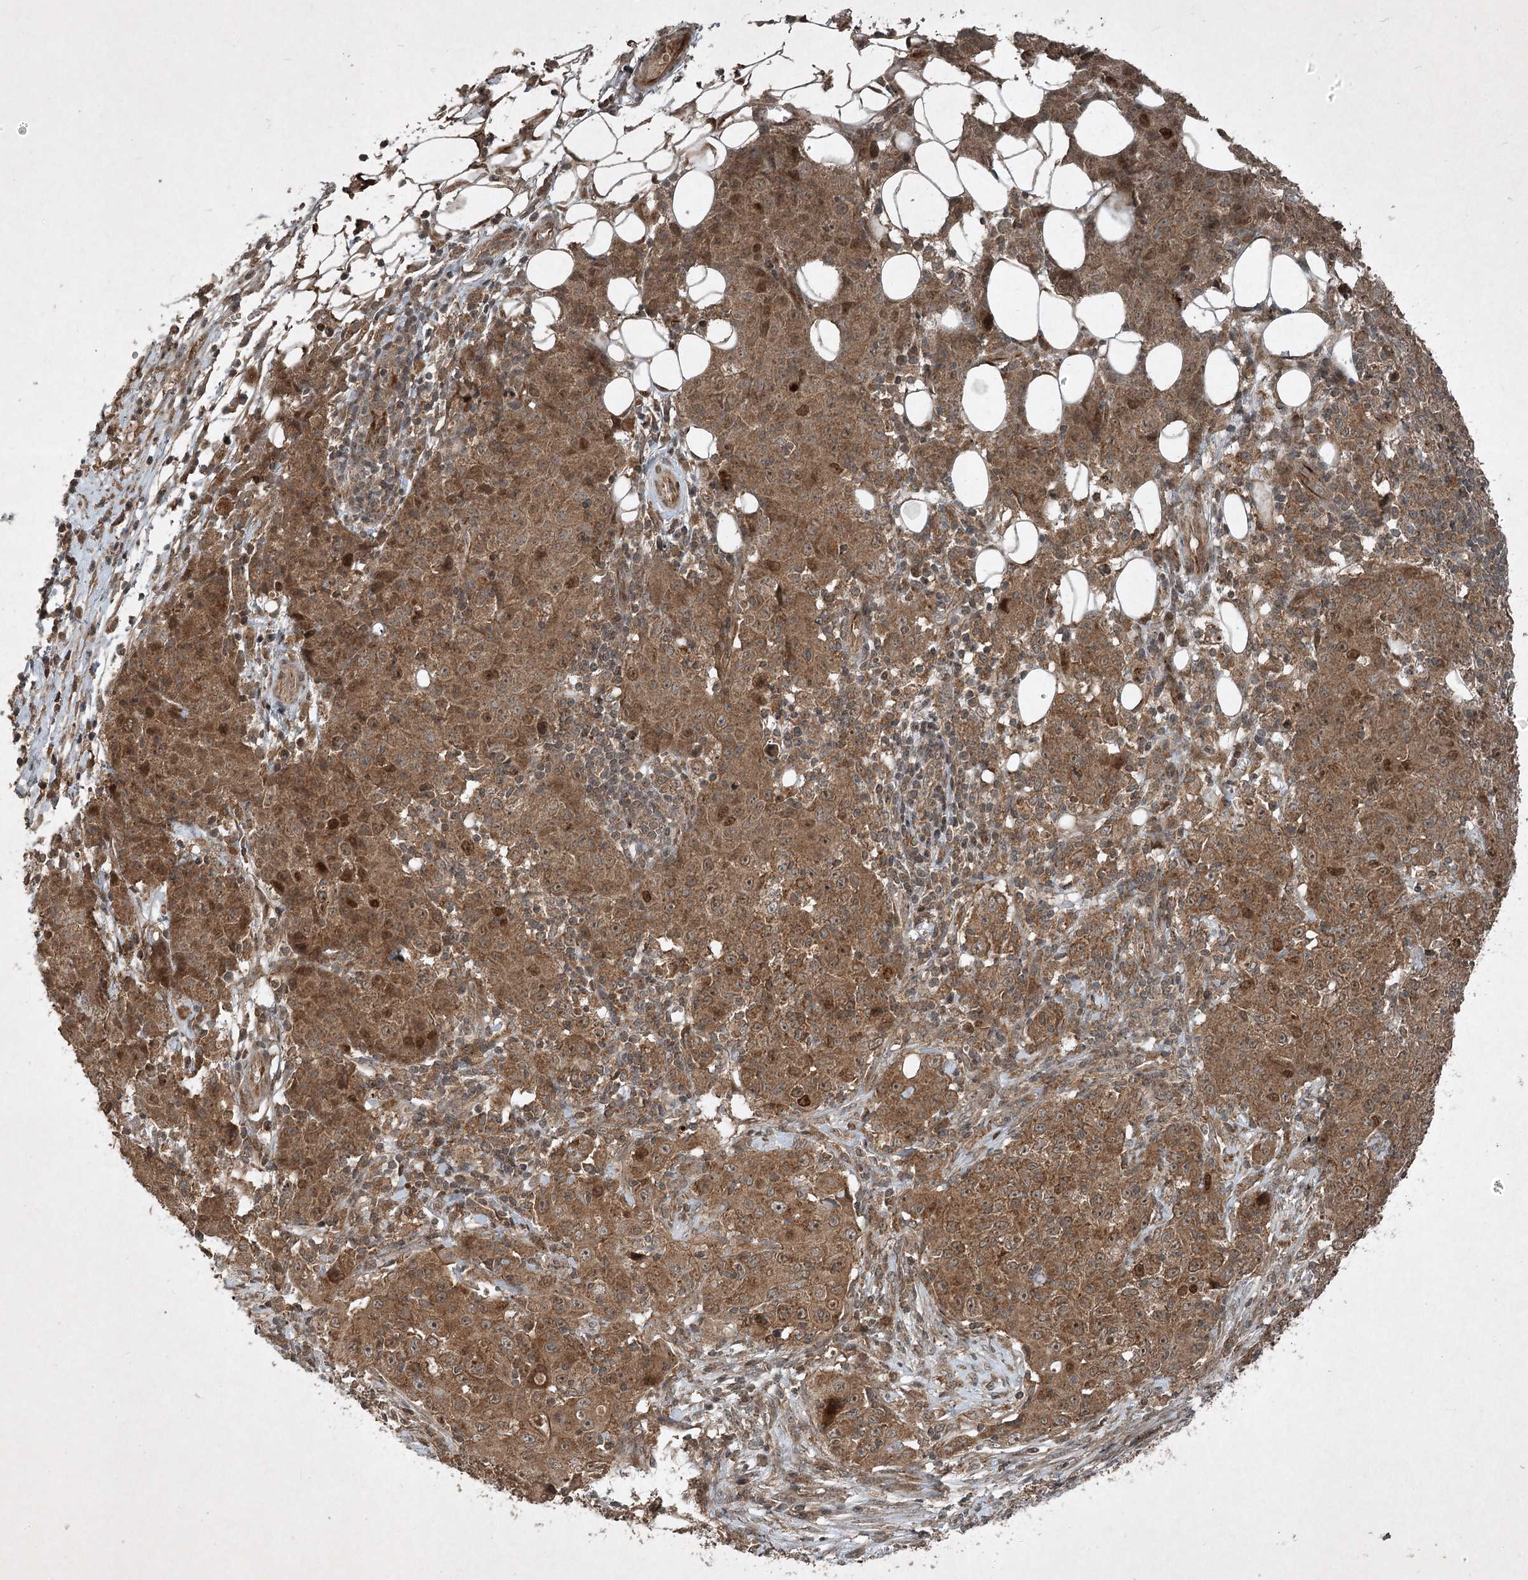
{"staining": {"intensity": "moderate", "quantity": ">75%", "location": "cytoplasmic/membranous,nuclear"}, "tissue": "ovarian cancer", "cell_type": "Tumor cells", "image_type": "cancer", "snomed": [{"axis": "morphology", "description": "Carcinoma, endometroid"}, {"axis": "topography", "description": "Ovary"}], "caption": "Immunohistochemical staining of ovarian cancer displays moderate cytoplasmic/membranous and nuclear protein expression in about >75% of tumor cells. (DAB IHC, brown staining for protein, blue staining for nuclei).", "gene": "UNC93A", "patient": {"sex": "female", "age": 42}}